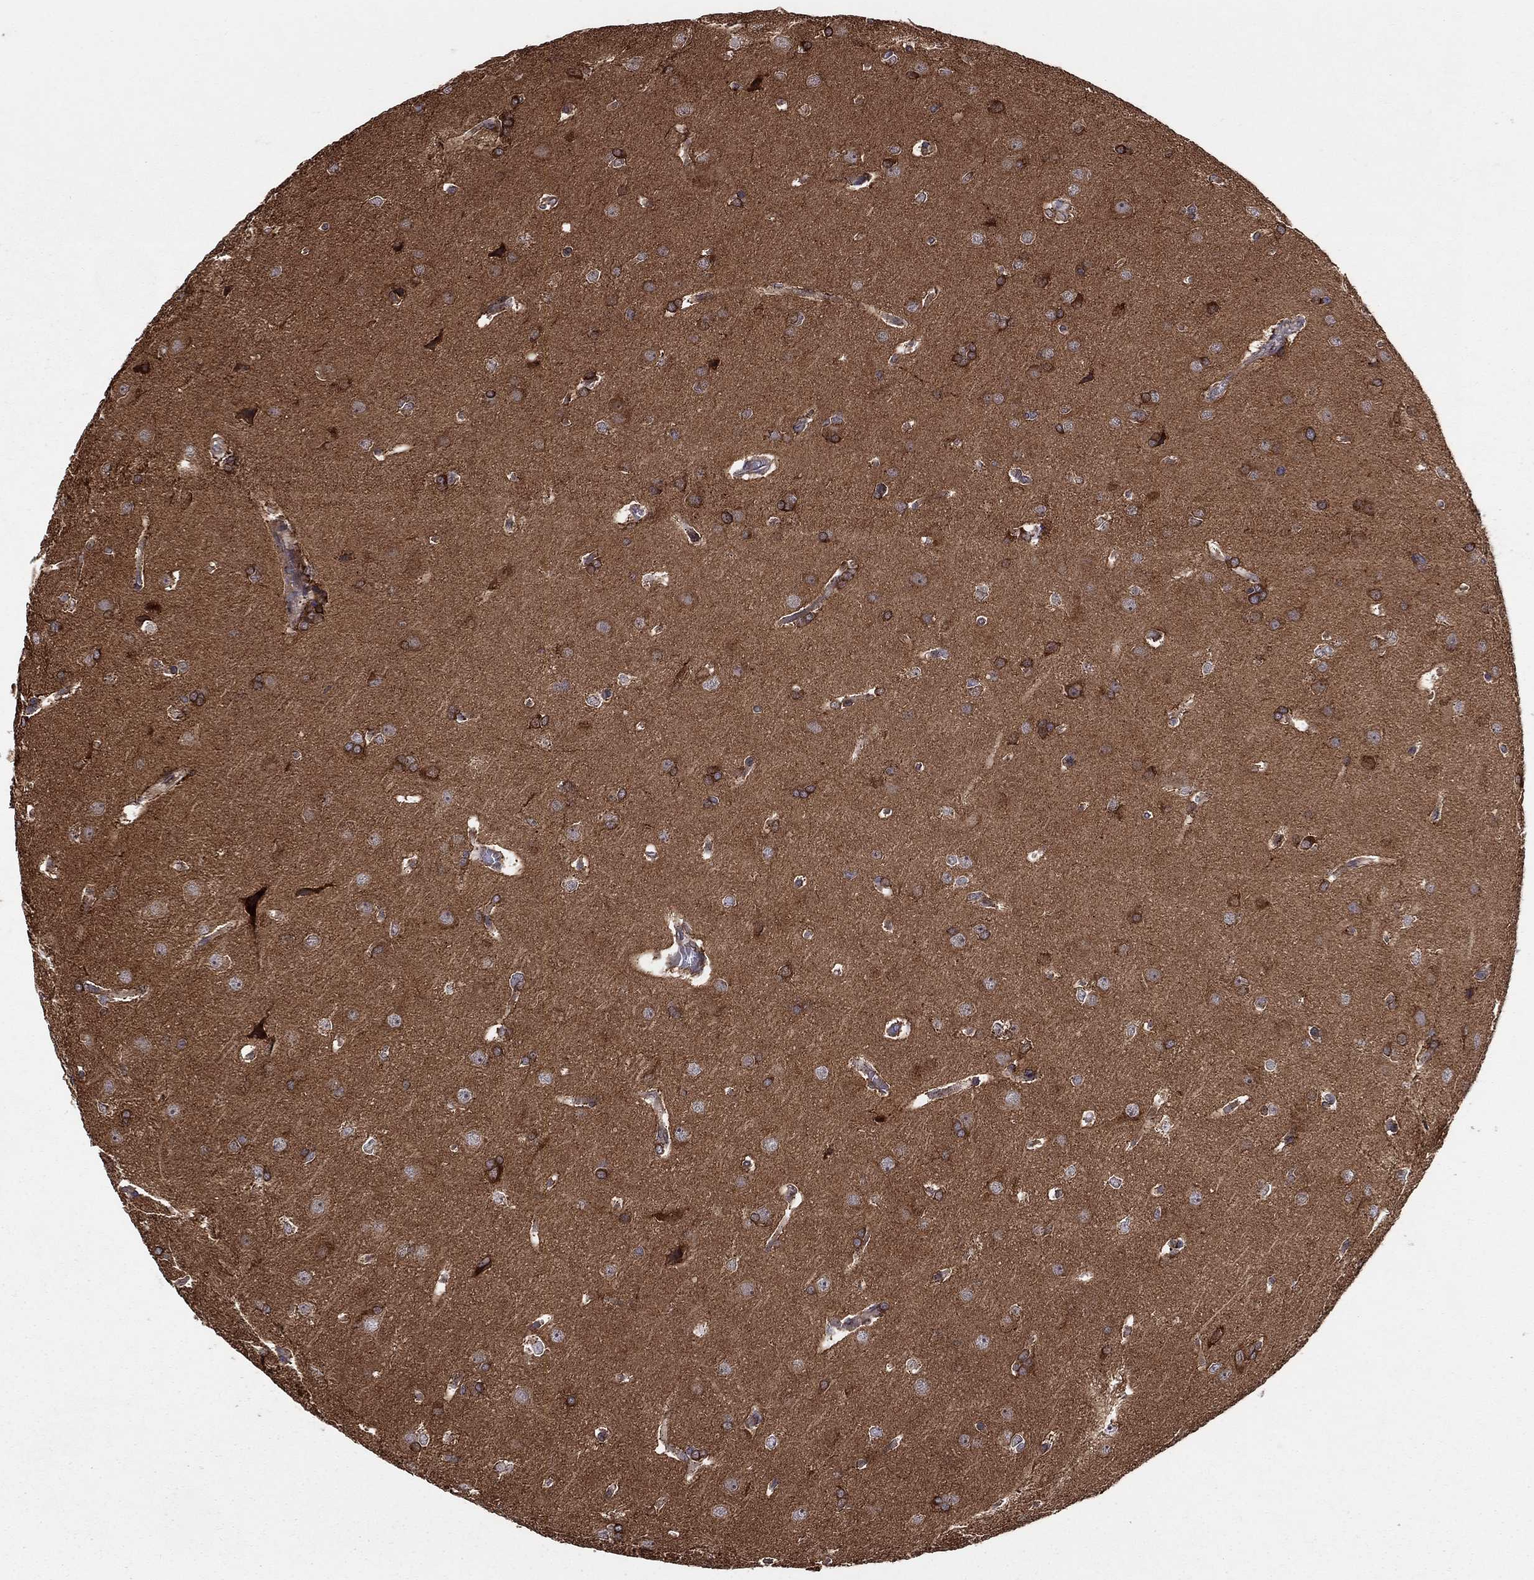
{"staining": {"intensity": "moderate", "quantity": "25%-75%", "location": "cytoplasmic/membranous"}, "tissue": "glioma", "cell_type": "Tumor cells", "image_type": "cancer", "snomed": [{"axis": "morphology", "description": "Glioma, malignant, Low grade"}, {"axis": "topography", "description": "Brain"}], "caption": "This image demonstrates malignant low-grade glioma stained with IHC to label a protein in brown. The cytoplasmic/membranous of tumor cells show moderate positivity for the protein. Nuclei are counter-stained blue.", "gene": "BMERB1", "patient": {"sex": "female", "age": 32}}